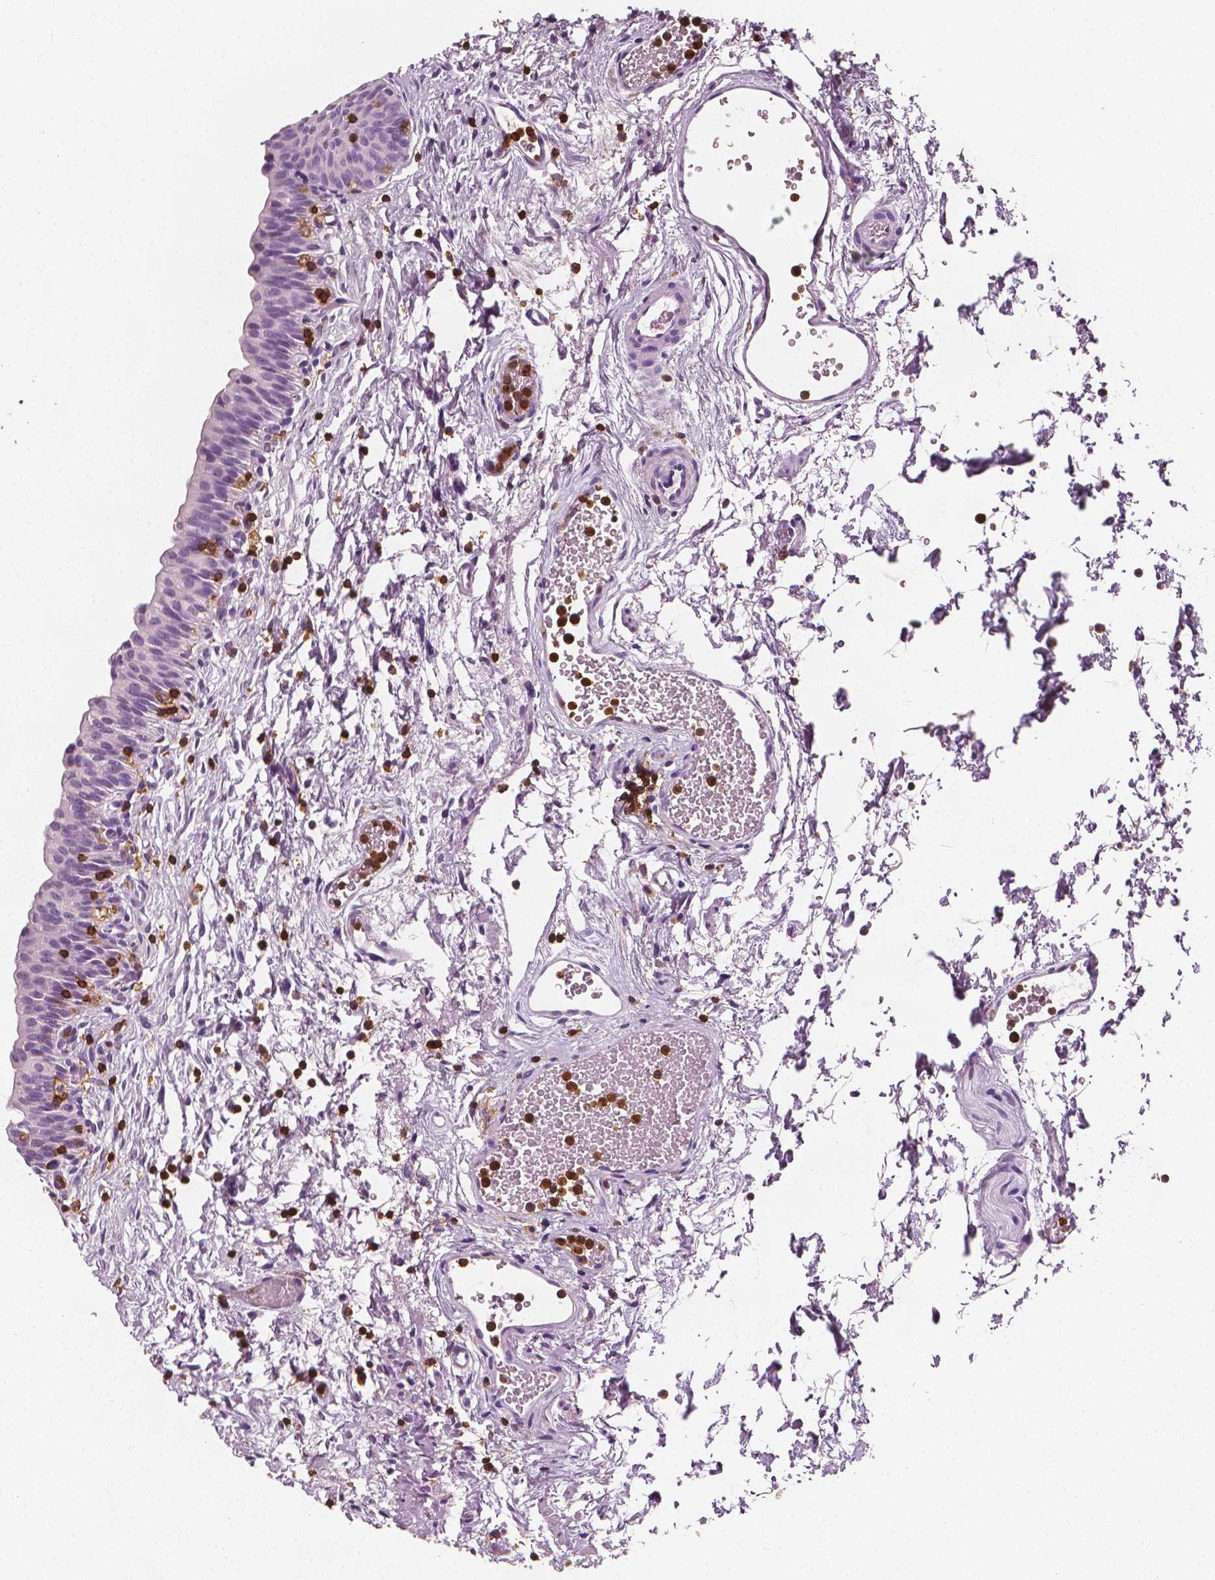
{"staining": {"intensity": "negative", "quantity": "none", "location": "none"}, "tissue": "urinary bladder", "cell_type": "Urothelial cells", "image_type": "normal", "snomed": [{"axis": "morphology", "description": "Normal tissue, NOS"}, {"axis": "topography", "description": "Urinary bladder"}], "caption": "The histopathology image reveals no significant positivity in urothelial cells of urinary bladder.", "gene": "PTPRC", "patient": {"sex": "male", "age": 56}}